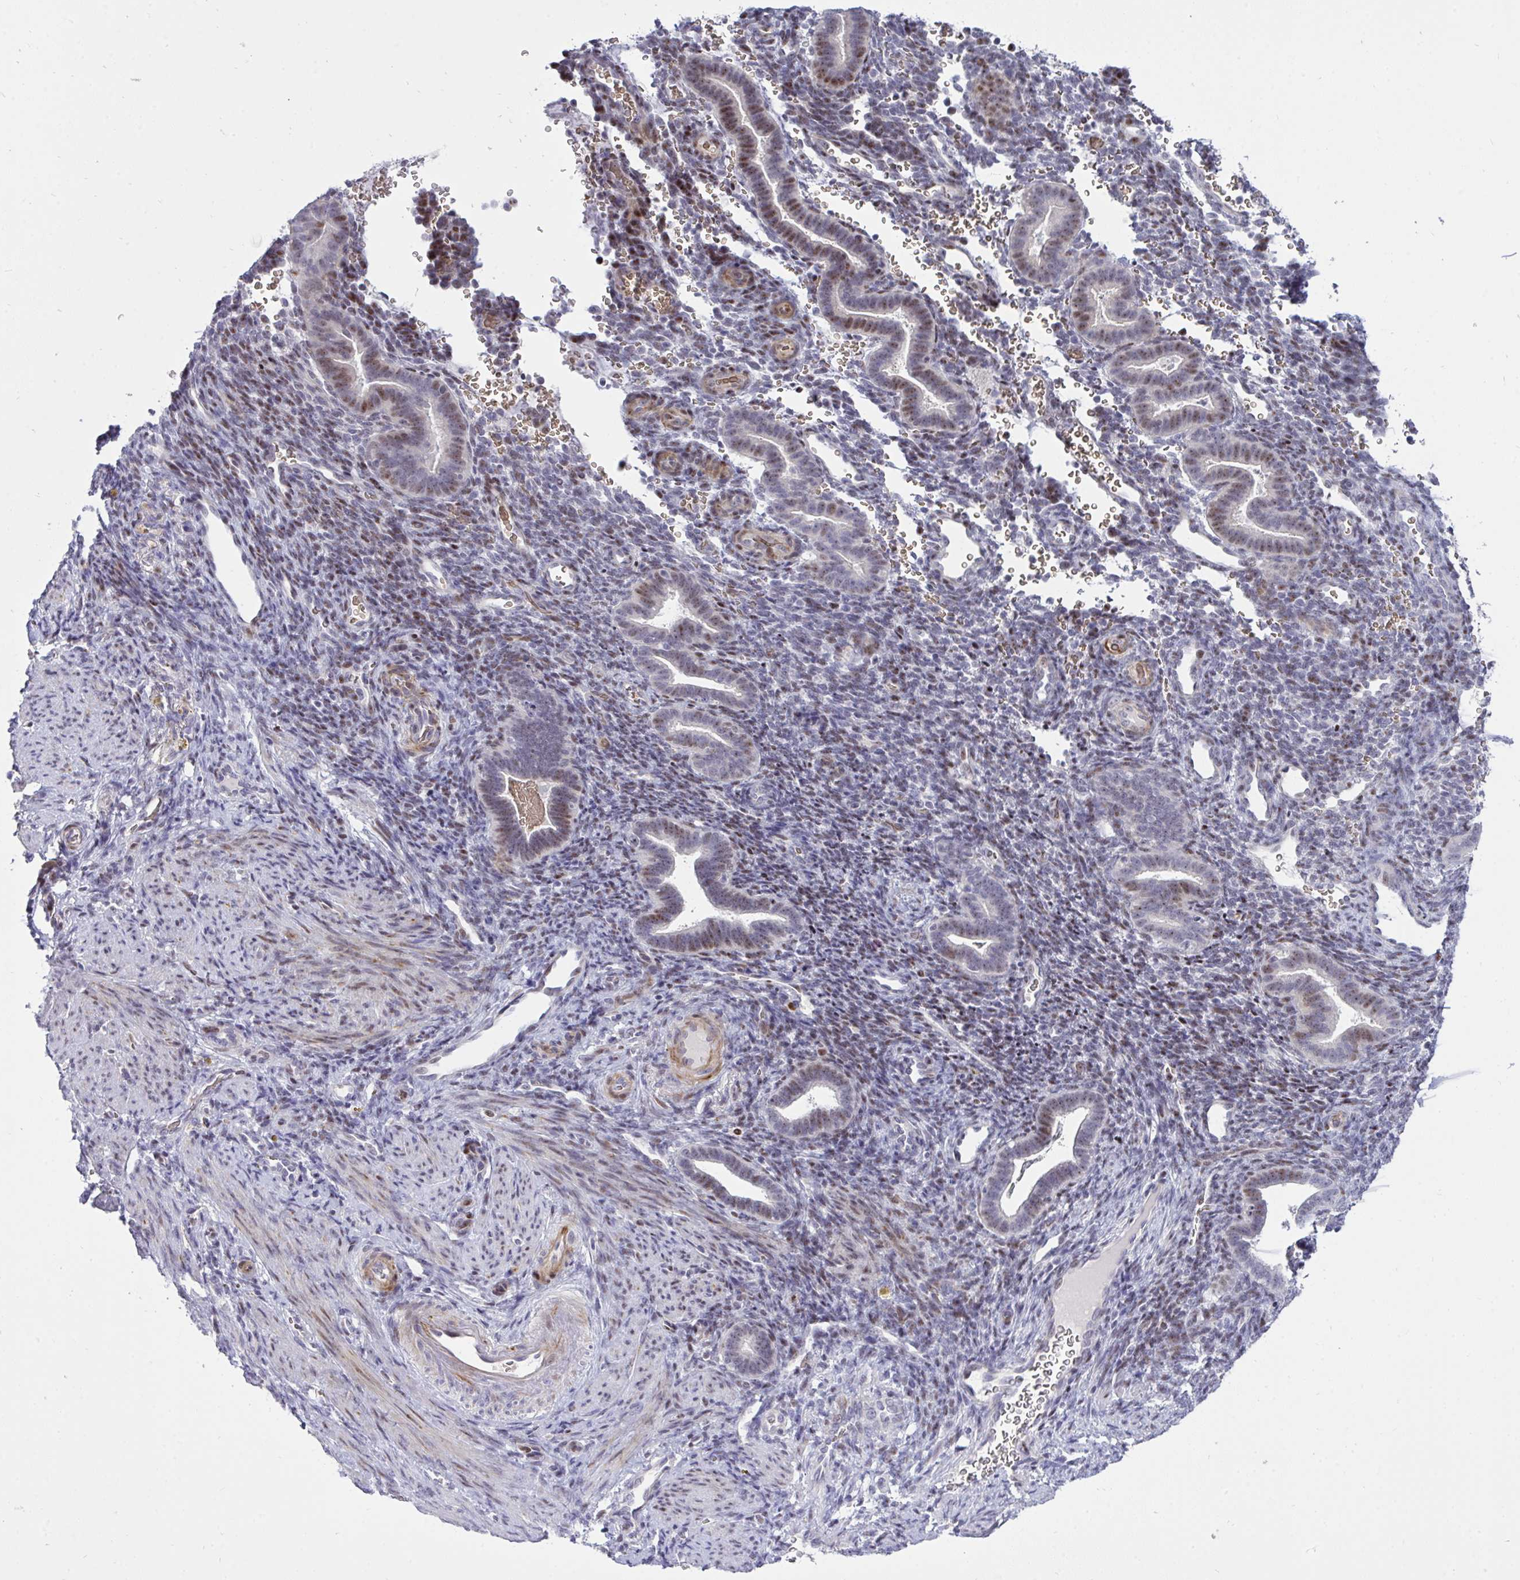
{"staining": {"intensity": "moderate", "quantity": "<25%", "location": "nuclear"}, "tissue": "endometrium", "cell_type": "Cells in endometrial stroma", "image_type": "normal", "snomed": [{"axis": "morphology", "description": "Normal tissue, NOS"}, {"axis": "topography", "description": "Endometrium"}], "caption": "Cells in endometrial stroma reveal low levels of moderate nuclear expression in approximately <25% of cells in unremarkable endometrium.", "gene": "PLPPR3", "patient": {"sex": "female", "age": 34}}